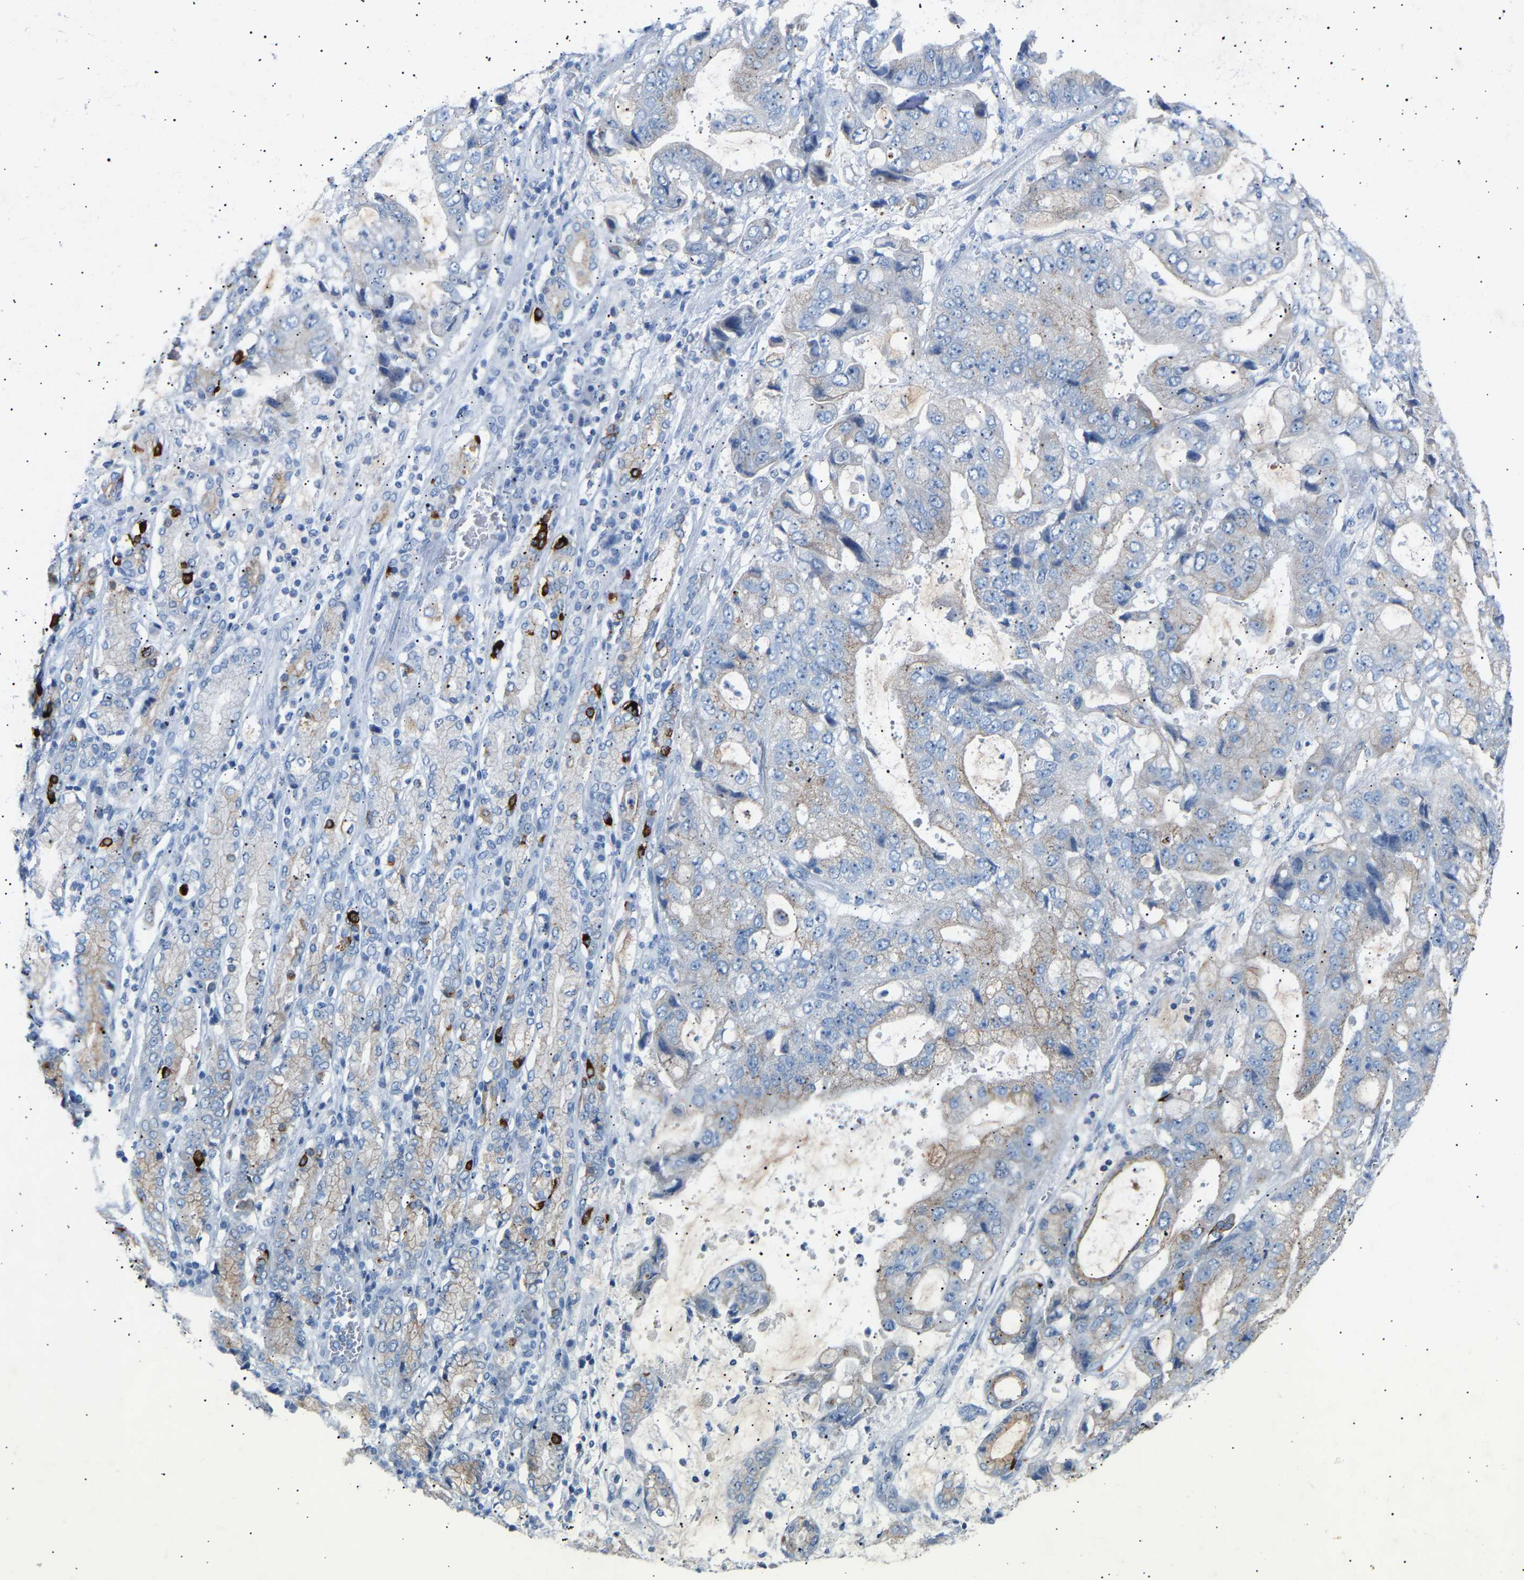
{"staining": {"intensity": "weak", "quantity": "<25%", "location": "cytoplasmic/membranous"}, "tissue": "stomach cancer", "cell_type": "Tumor cells", "image_type": "cancer", "snomed": [{"axis": "morphology", "description": "Normal tissue, NOS"}, {"axis": "morphology", "description": "Adenocarcinoma, NOS"}, {"axis": "topography", "description": "Stomach"}], "caption": "This is a micrograph of immunohistochemistry staining of stomach adenocarcinoma, which shows no positivity in tumor cells.", "gene": "PEX1", "patient": {"sex": "male", "age": 62}}